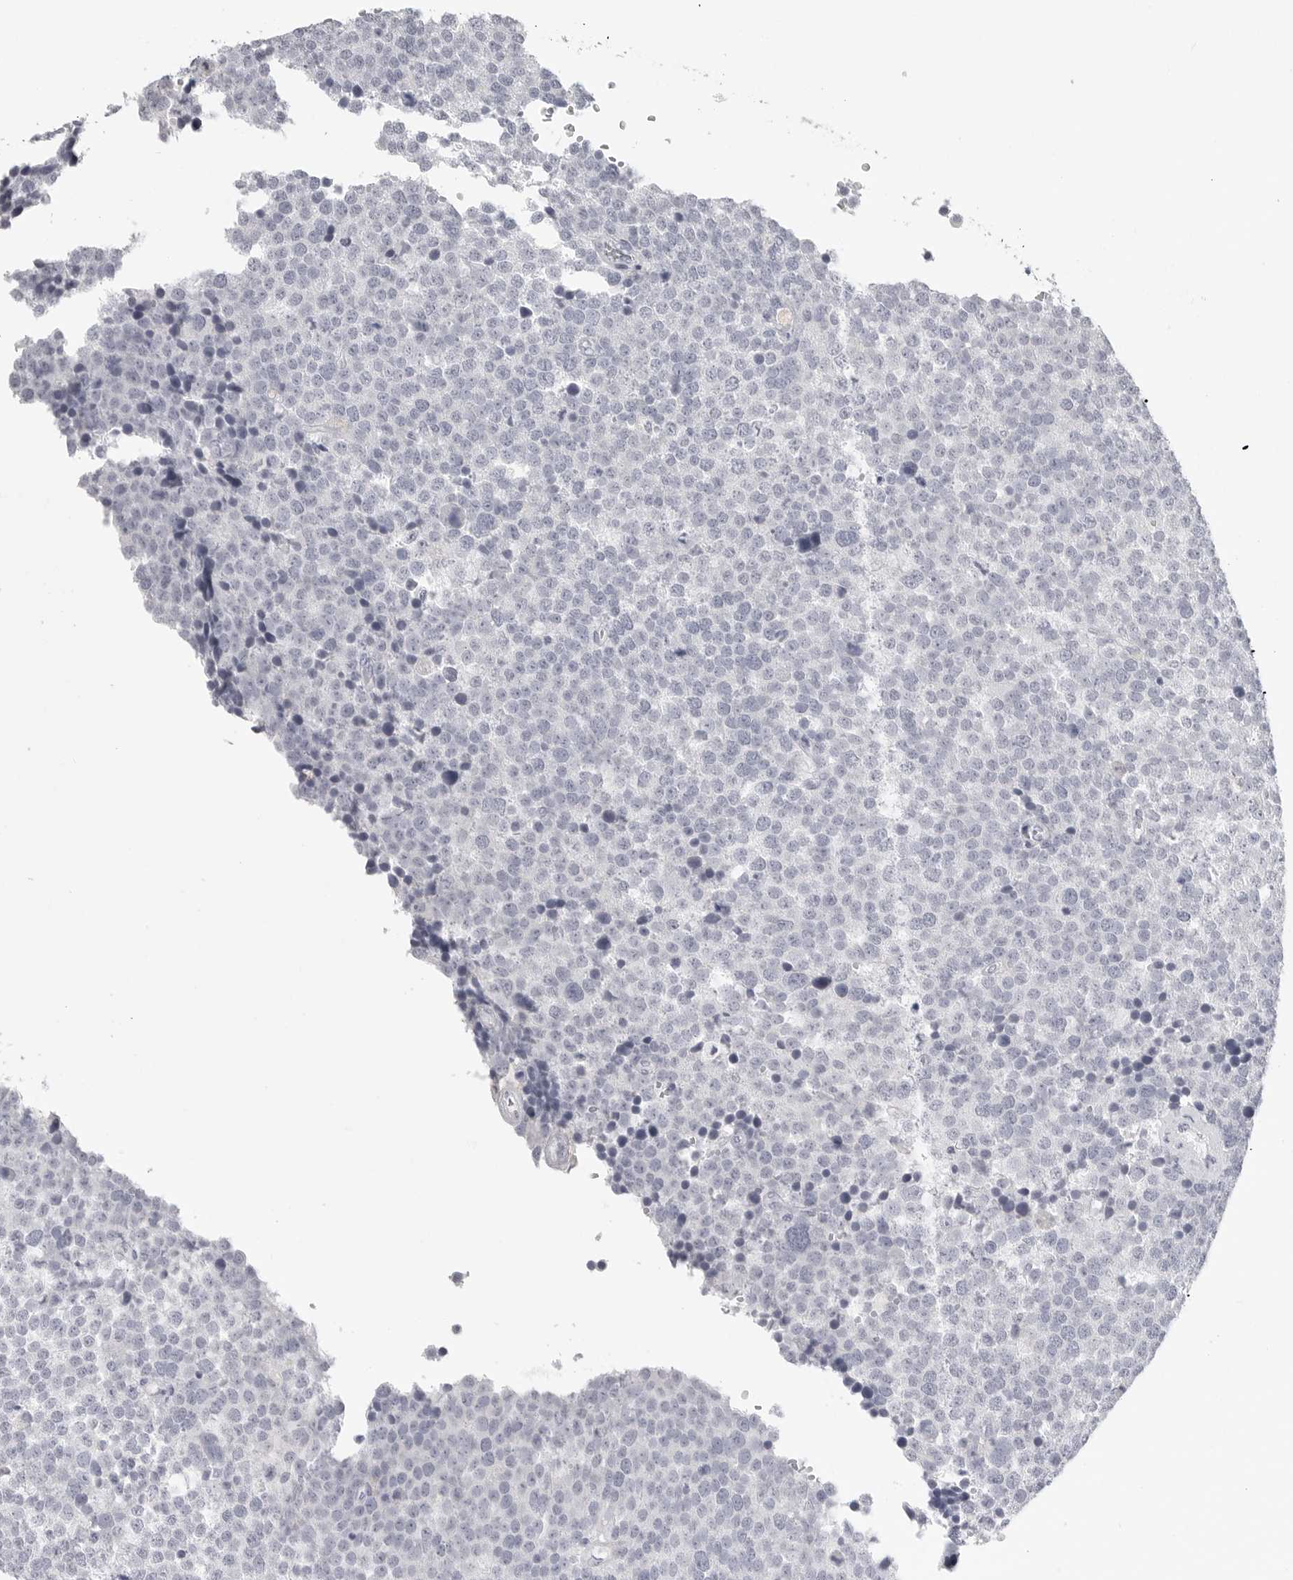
{"staining": {"intensity": "negative", "quantity": "none", "location": "none"}, "tissue": "testis cancer", "cell_type": "Tumor cells", "image_type": "cancer", "snomed": [{"axis": "morphology", "description": "Seminoma, NOS"}, {"axis": "topography", "description": "Testis"}], "caption": "The photomicrograph demonstrates no significant staining in tumor cells of seminoma (testis).", "gene": "HMGCS2", "patient": {"sex": "male", "age": 71}}